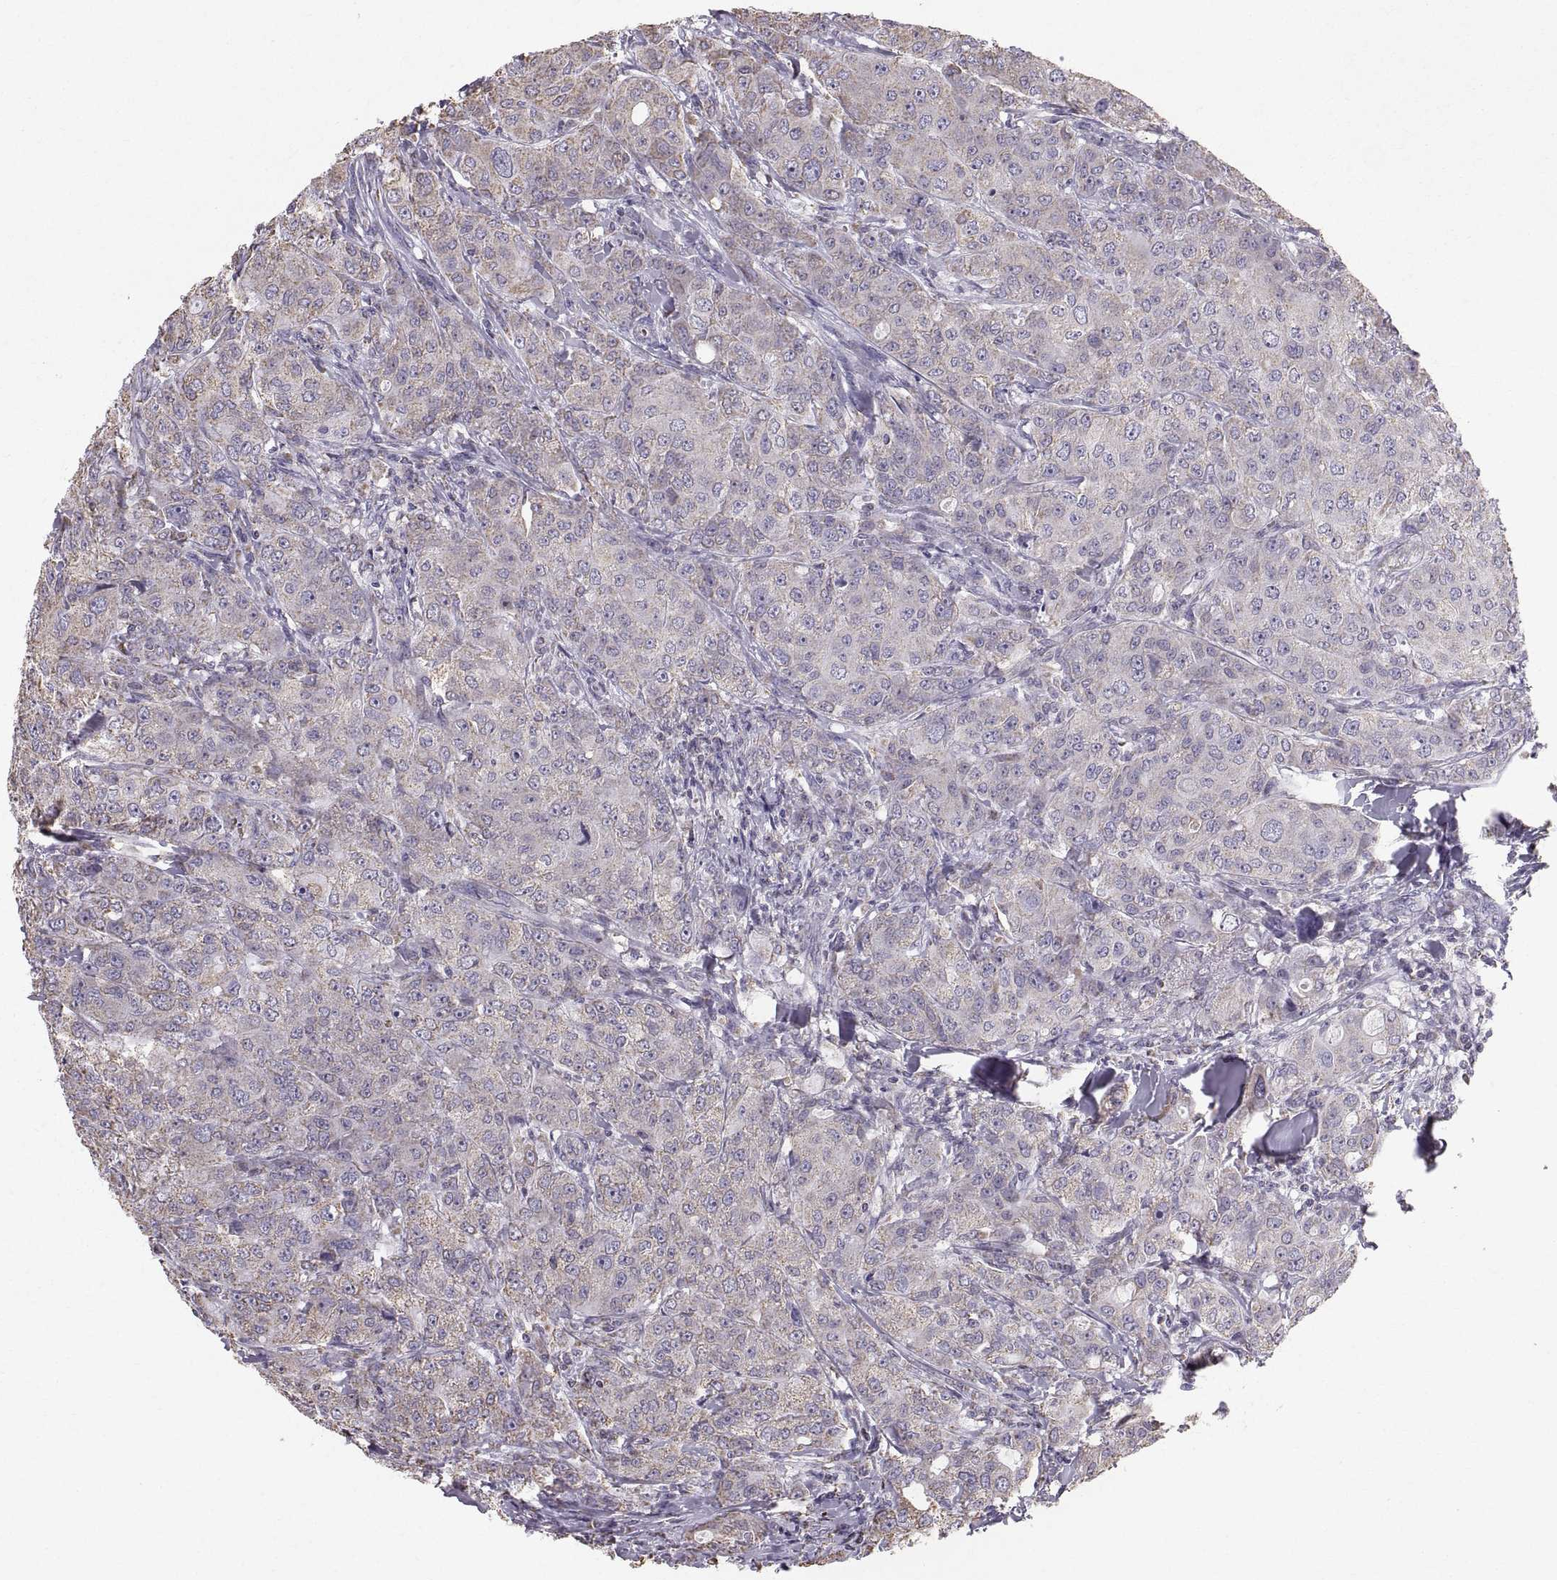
{"staining": {"intensity": "weak", "quantity": "<25%", "location": "cytoplasmic/membranous"}, "tissue": "breast cancer", "cell_type": "Tumor cells", "image_type": "cancer", "snomed": [{"axis": "morphology", "description": "Duct carcinoma"}, {"axis": "topography", "description": "Breast"}], "caption": "This photomicrograph is of breast cancer stained with immunohistochemistry to label a protein in brown with the nuclei are counter-stained blue. There is no positivity in tumor cells.", "gene": "STMND1", "patient": {"sex": "female", "age": 43}}